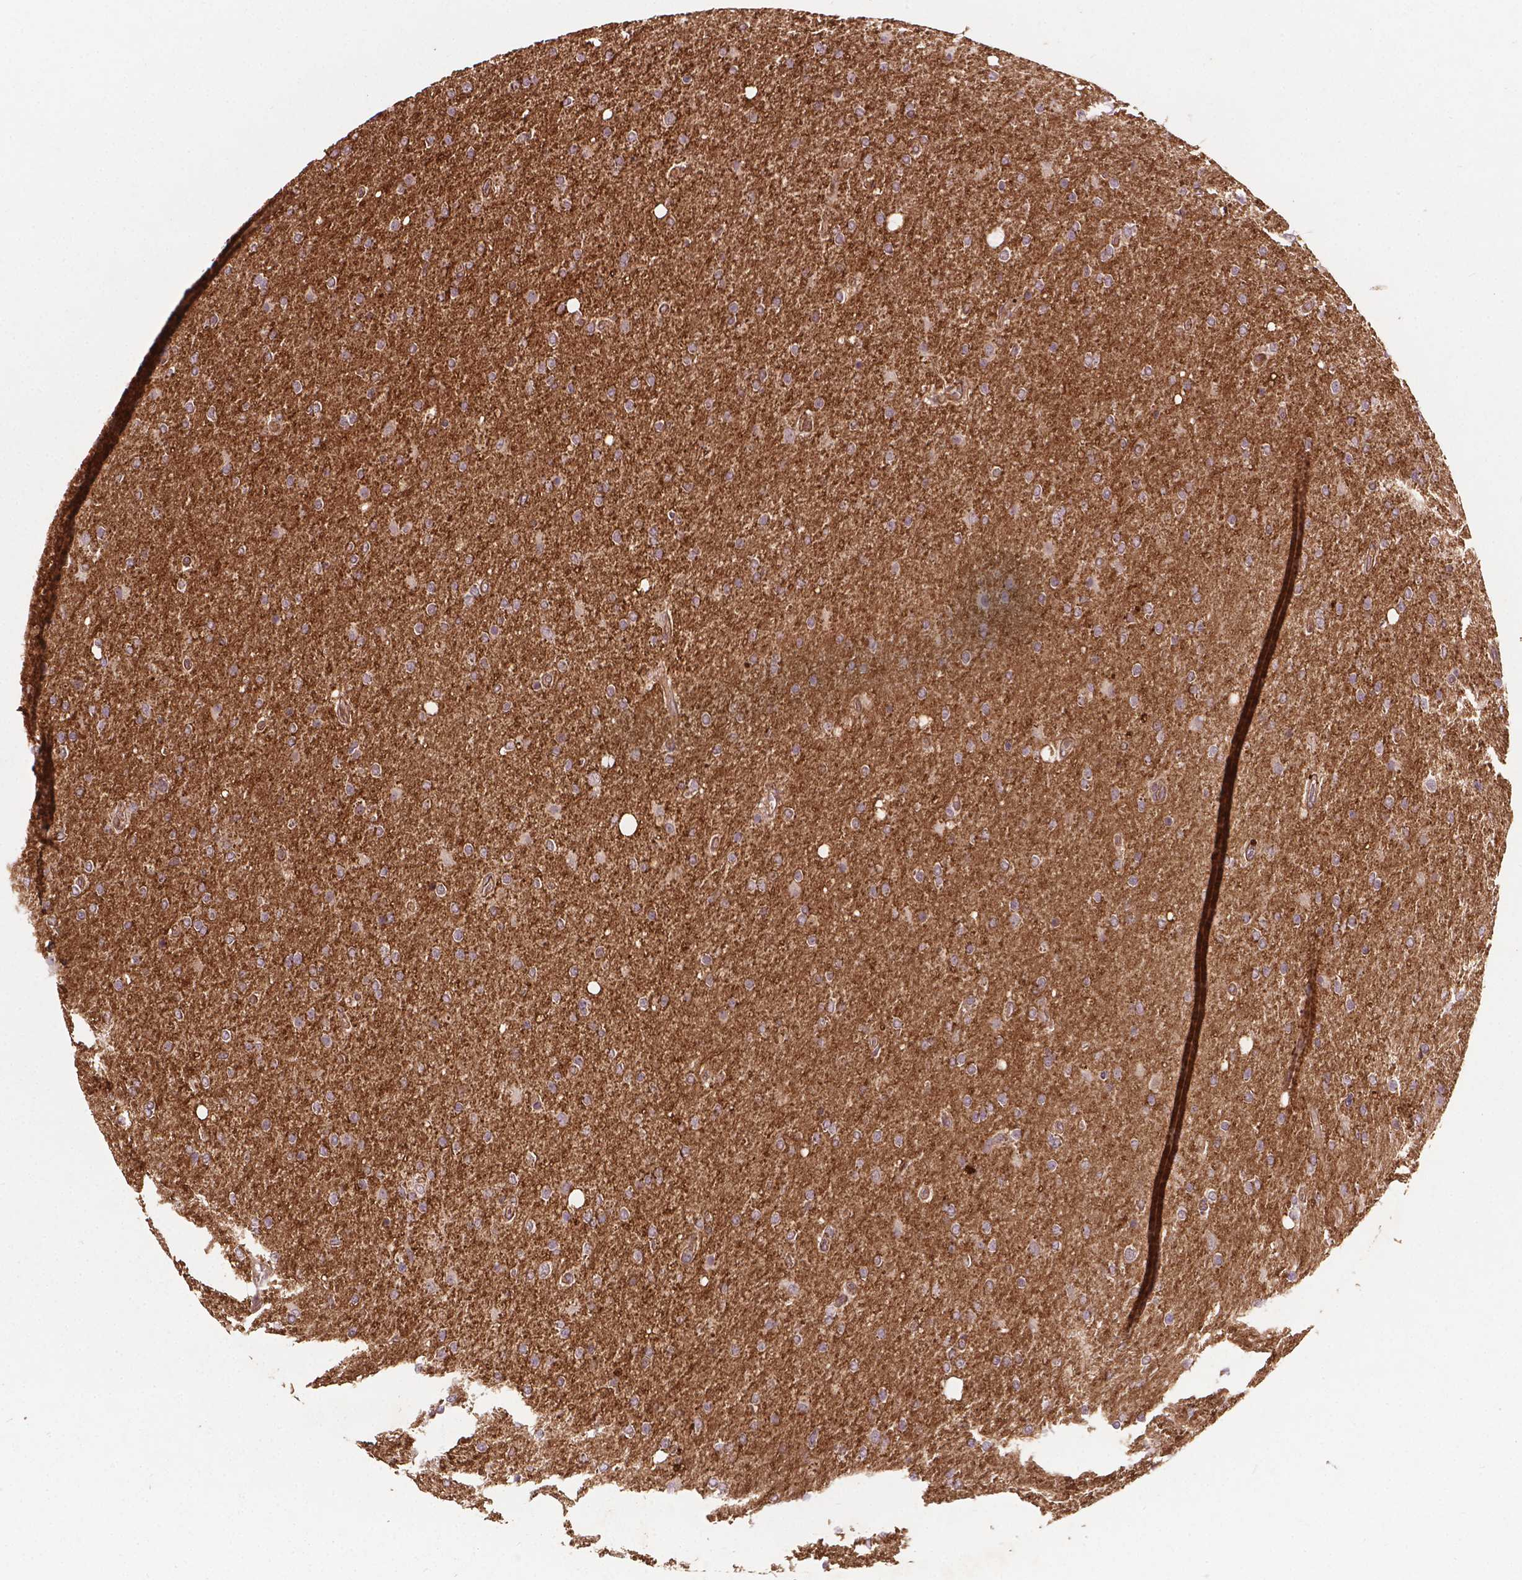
{"staining": {"intensity": "negative", "quantity": "none", "location": "none"}, "tissue": "glioma", "cell_type": "Tumor cells", "image_type": "cancer", "snomed": [{"axis": "morphology", "description": "Glioma, malignant, High grade"}, {"axis": "topography", "description": "Cerebral cortex"}], "caption": "Human glioma stained for a protein using immunohistochemistry (IHC) demonstrates no positivity in tumor cells.", "gene": "ZMYND19", "patient": {"sex": "male", "age": 70}}